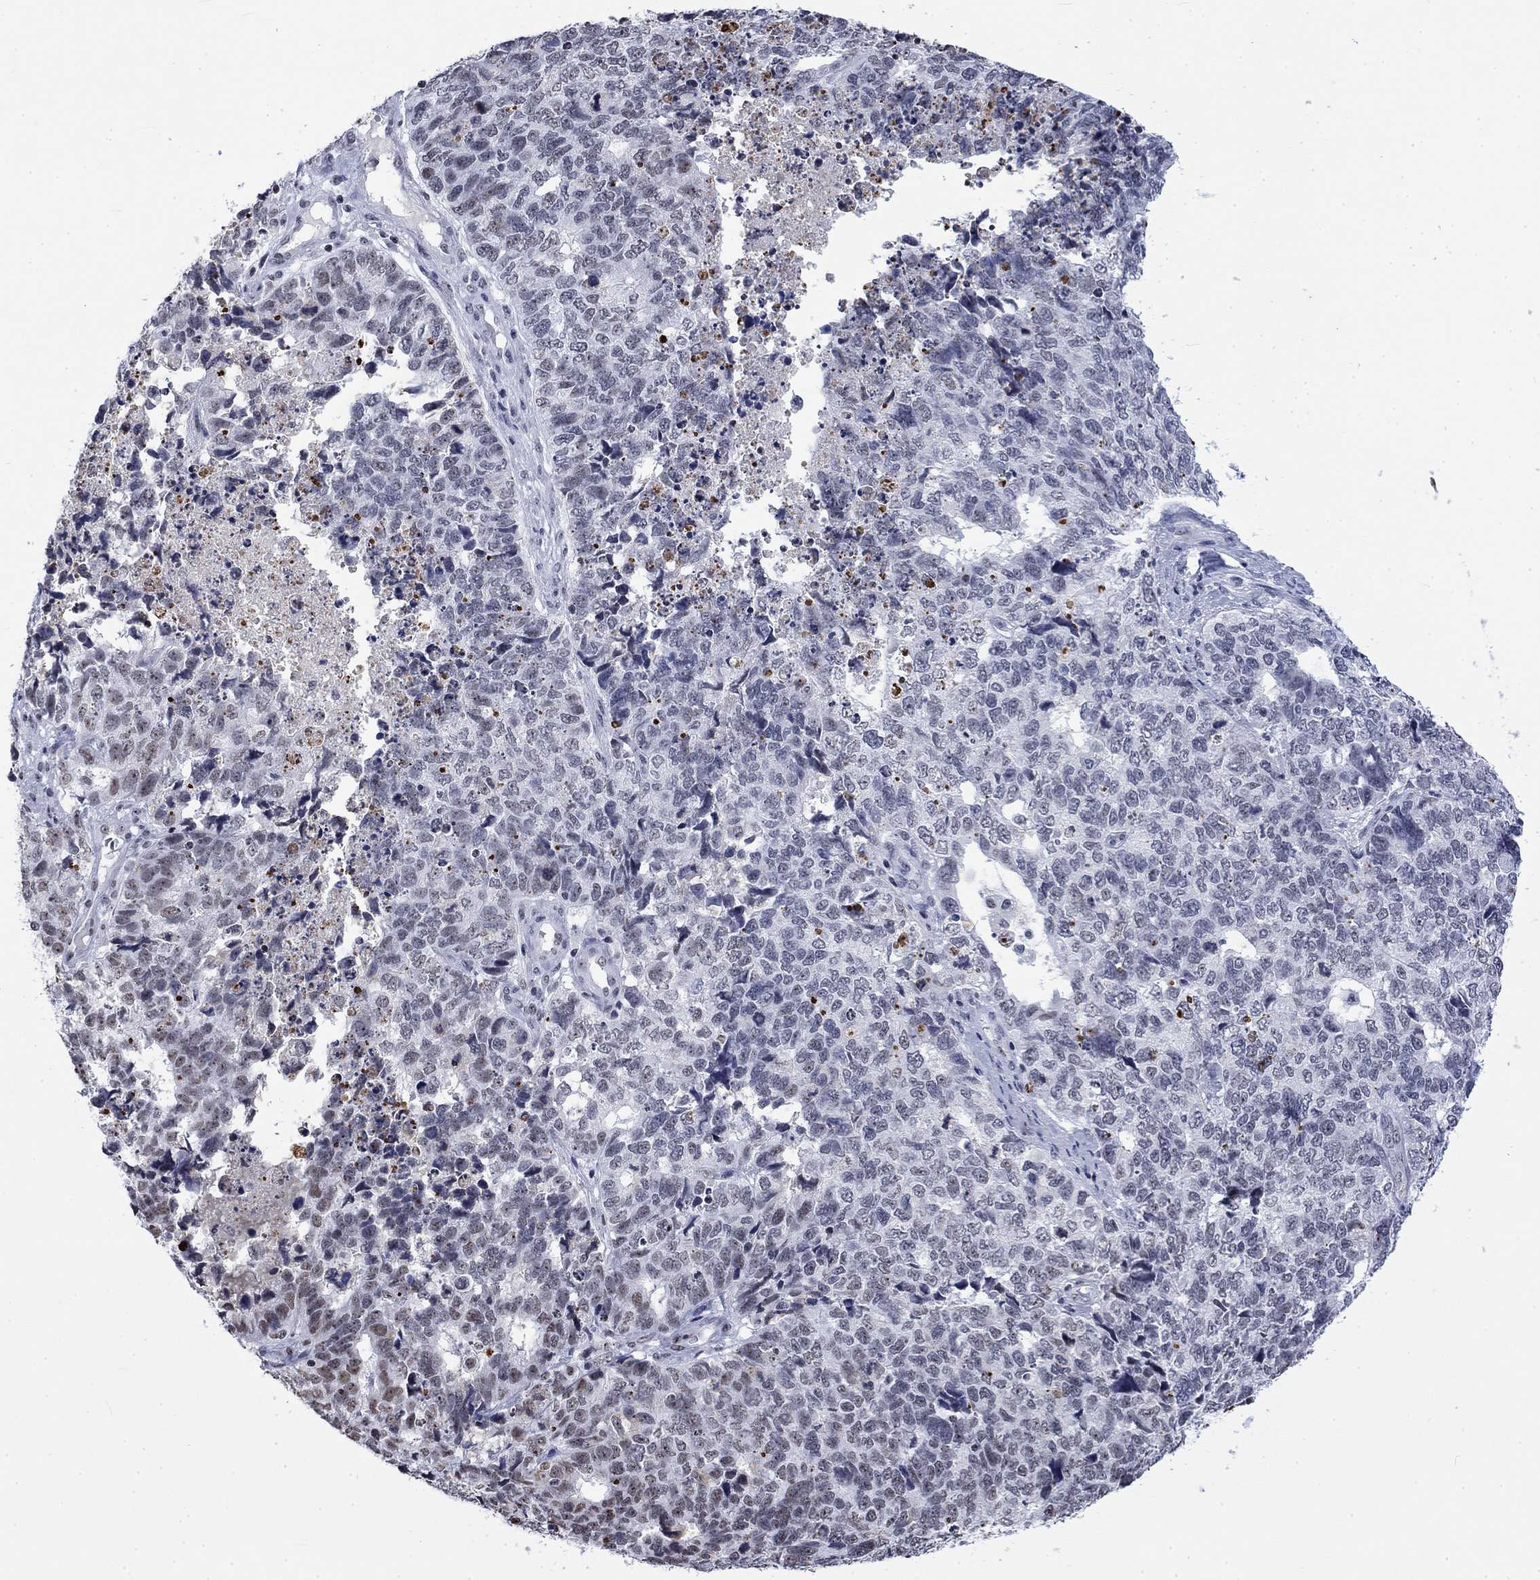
{"staining": {"intensity": "negative", "quantity": "none", "location": "none"}, "tissue": "cervical cancer", "cell_type": "Tumor cells", "image_type": "cancer", "snomed": [{"axis": "morphology", "description": "Squamous cell carcinoma, NOS"}, {"axis": "topography", "description": "Cervix"}], "caption": "DAB (3,3'-diaminobenzidine) immunohistochemical staining of cervical cancer displays no significant expression in tumor cells.", "gene": "CSRNP3", "patient": {"sex": "female", "age": 63}}